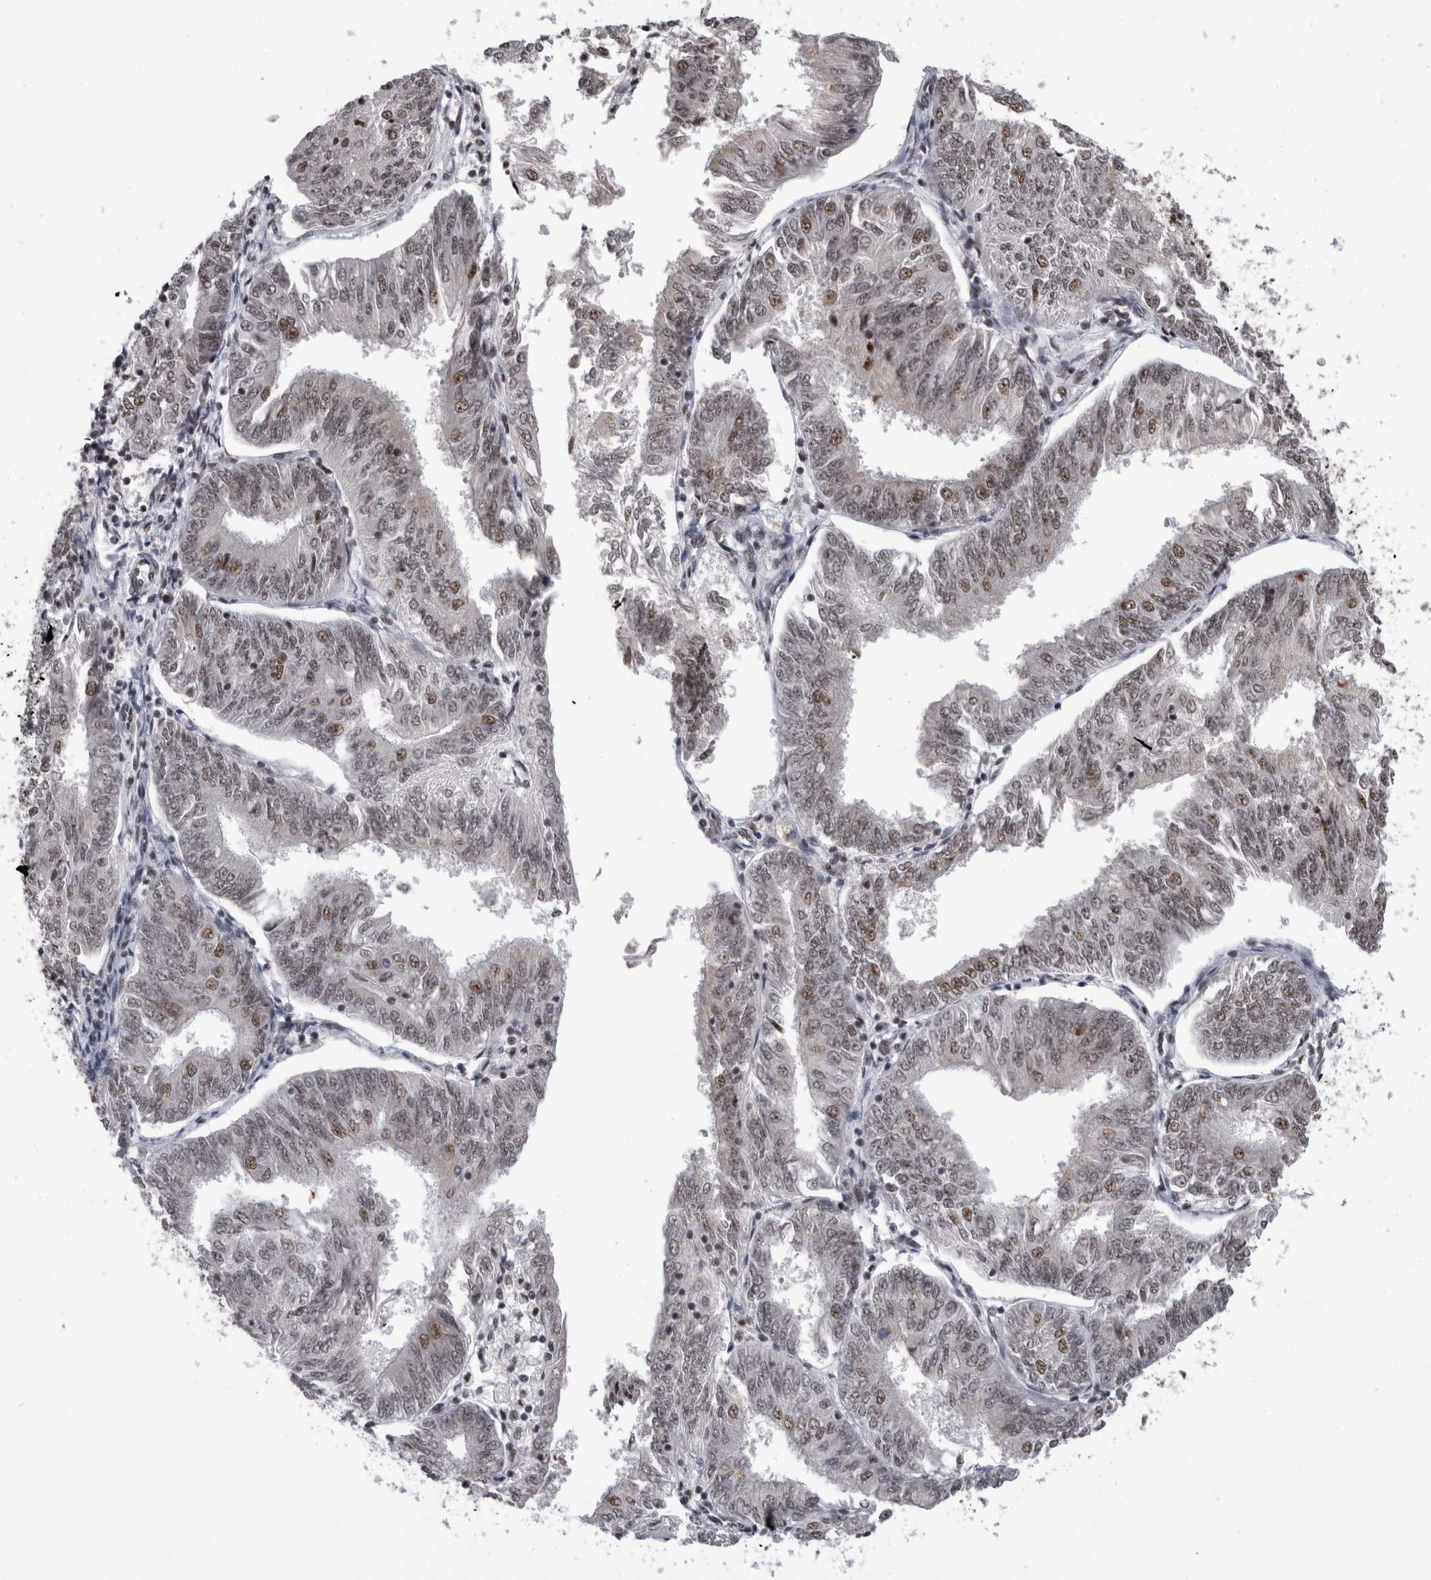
{"staining": {"intensity": "weak", "quantity": "25%-75%", "location": "nuclear"}, "tissue": "endometrial cancer", "cell_type": "Tumor cells", "image_type": "cancer", "snomed": [{"axis": "morphology", "description": "Adenocarcinoma, NOS"}, {"axis": "topography", "description": "Endometrium"}], "caption": "Immunohistochemistry (IHC) (DAB) staining of adenocarcinoma (endometrial) shows weak nuclear protein staining in about 25%-75% of tumor cells.", "gene": "CDK11A", "patient": {"sex": "female", "age": 58}}